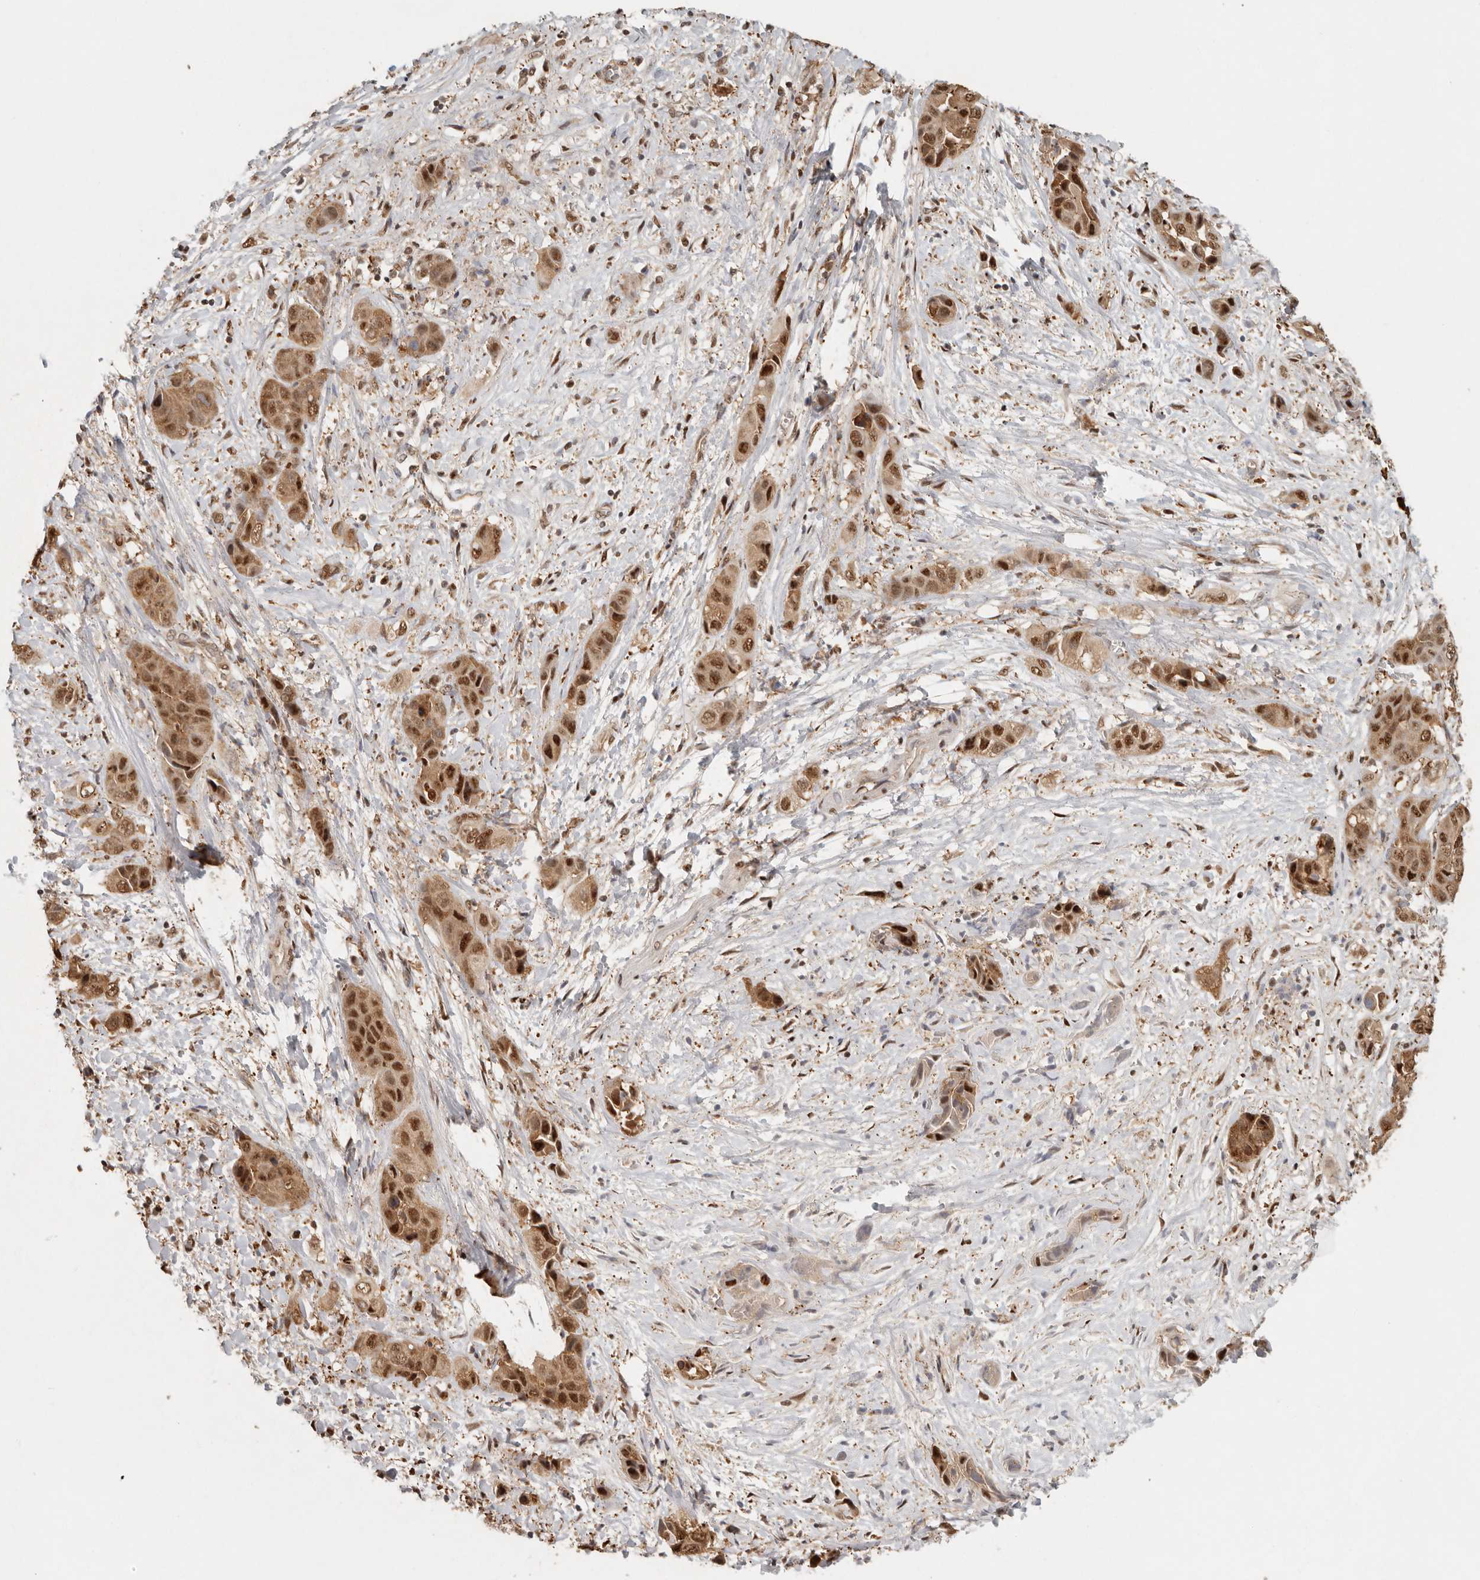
{"staining": {"intensity": "strong", "quantity": ">75%", "location": "cytoplasmic/membranous,nuclear"}, "tissue": "liver cancer", "cell_type": "Tumor cells", "image_type": "cancer", "snomed": [{"axis": "morphology", "description": "Cholangiocarcinoma"}, {"axis": "topography", "description": "Liver"}], "caption": "Immunohistochemical staining of cholangiocarcinoma (liver) reveals strong cytoplasmic/membranous and nuclear protein expression in approximately >75% of tumor cells.", "gene": "PSMA5", "patient": {"sex": "female", "age": 52}}